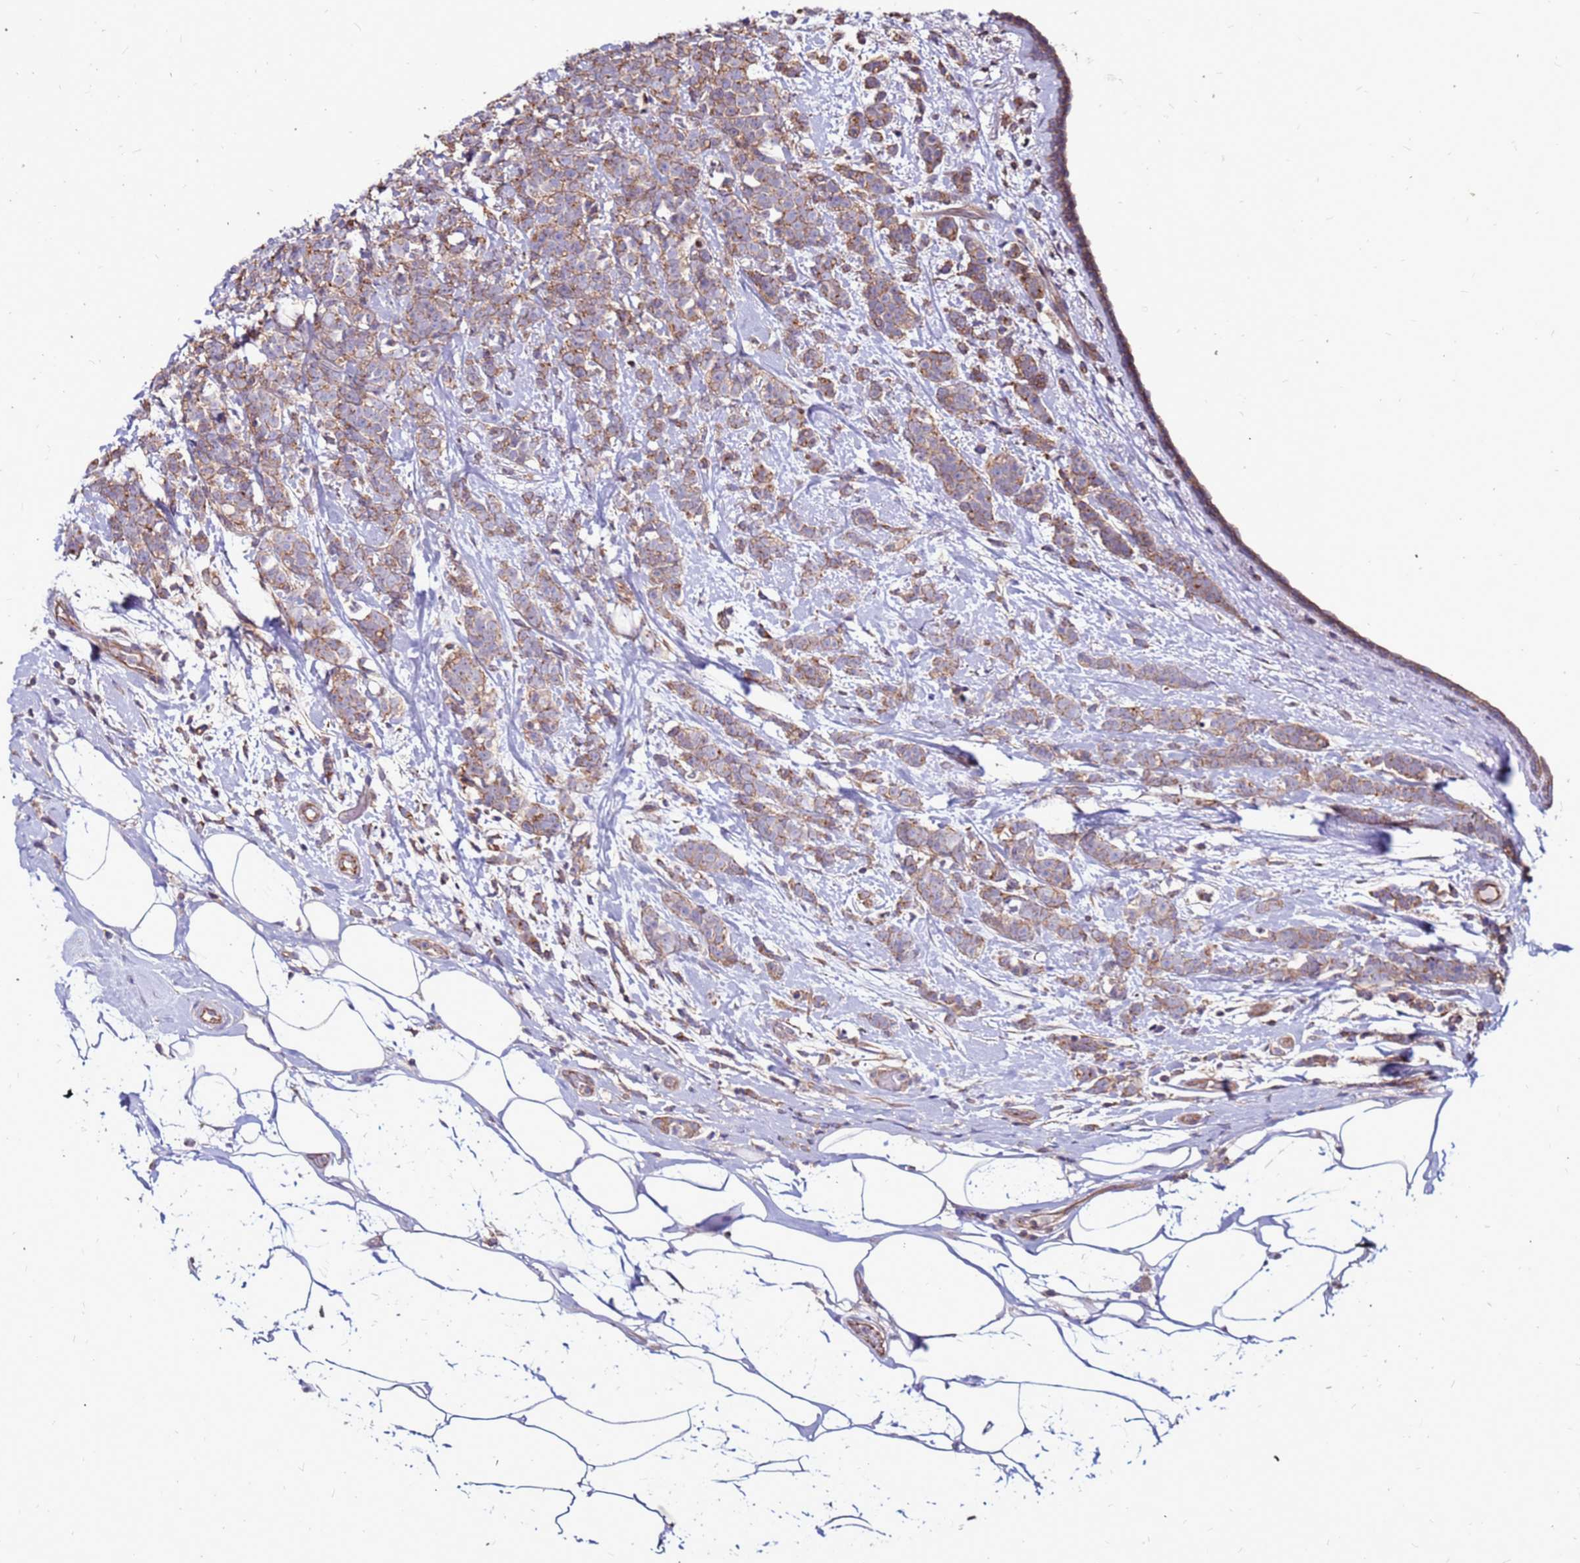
{"staining": {"intensity": "moderate", "quantity": ">75%", "location": "cytoplasmic/membranous"}, "tissue": "breast cancer", "cell_type": "Tumor cells", "image_type": "cancer", "snomed": [{"axis": "morphology", "description": "Lobular carcinoma"}, {"axis": "topography", "description": "Breast"}], "caption": "Protein positivity by immunohistochemistry (IHC) demonstrates moderate cytoplasmic/membranous expression in approximately >75% of tumor cells in breast lobular carcinoma.", "gene": "NRN1L", "patient": {"sex": "female", "age": 58}}